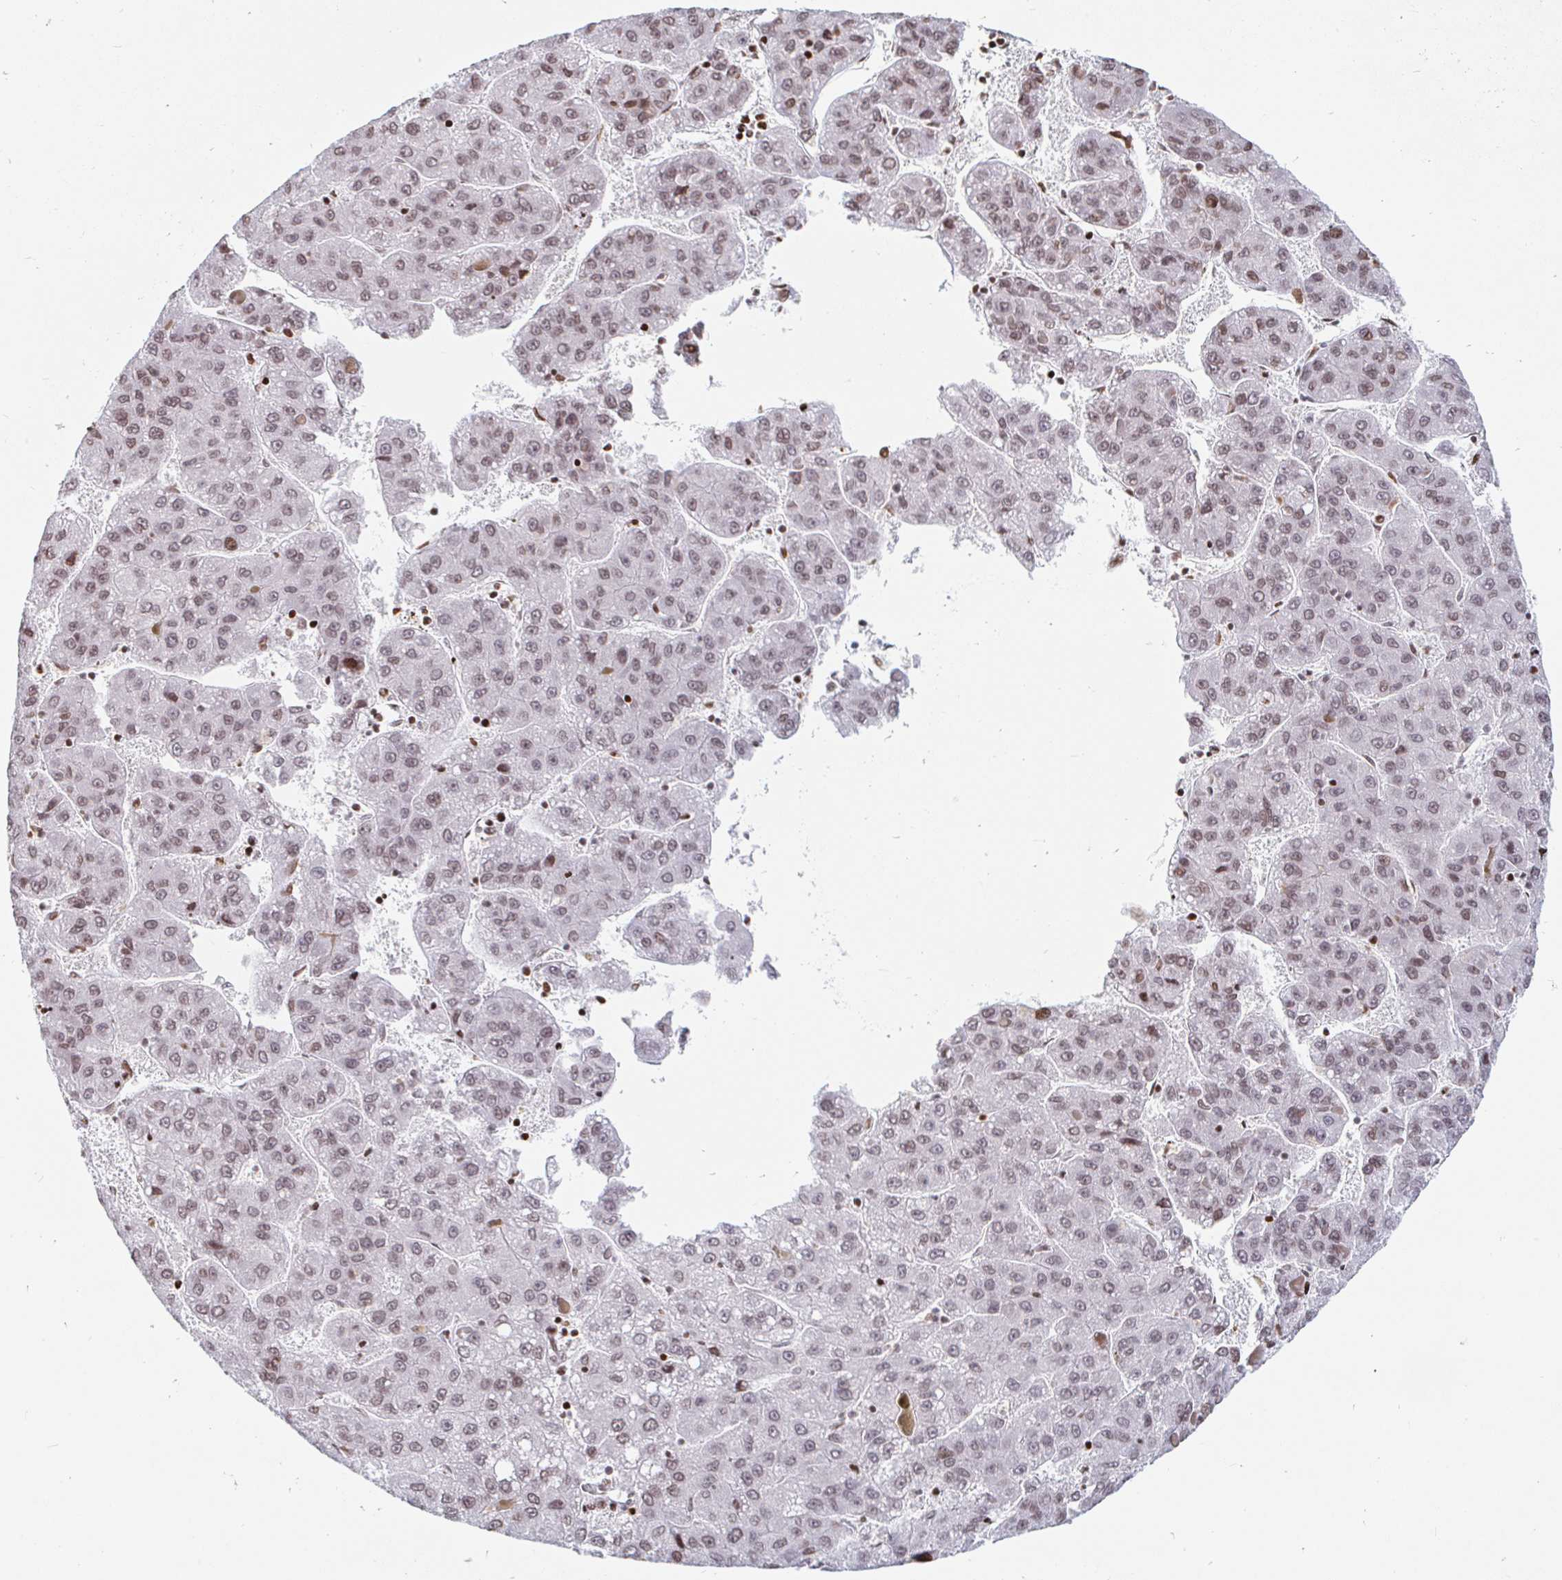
{"staining": {"intensity": "moderate", "quantity": ">75%", "location": "nuclear"}, "tissue": "liver cancer", "cell_type": "Tumor cells", "image_type": "cancer", "snomed": [{"axis": "morphology", "description": "Carcinoma, Hepatocellular, NOS"}, {"axis": "topography", "description": "Liver"}], "caption": "IHC (DAB (3,3'-diaminobenzidine)) staining of liver cancer (hepatocellular carcinoma) reveals moderate nuclear protein staining in about >75% of tumor cells.", "gene": "HOXC10", "patient": {"sex": "female", "age": 82}}